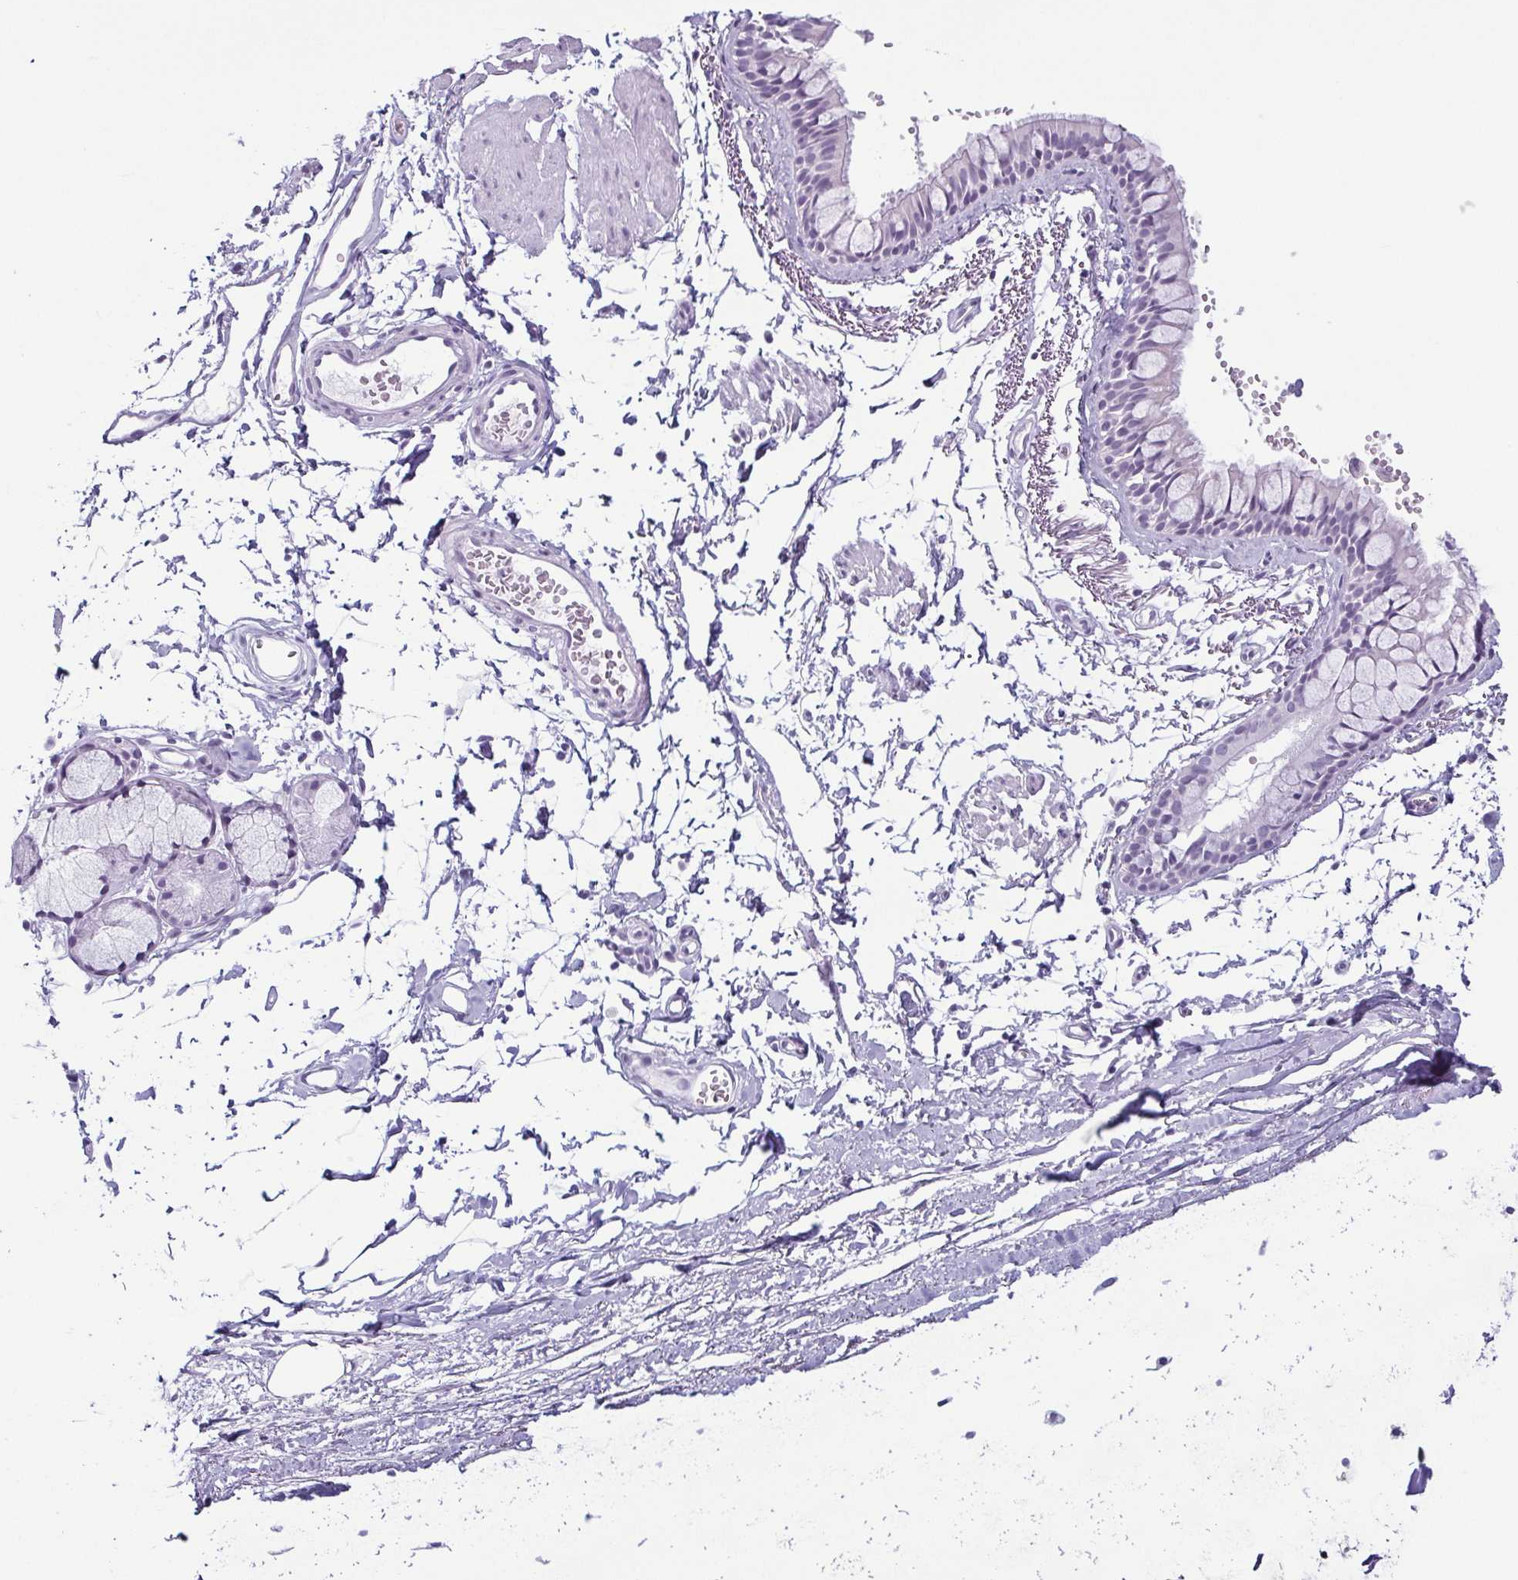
{"staining": {"intensity": "negative", "quantity": "none", "location": "none"}, "tissue": "bronchus", "cell_type": "Respiratory epithelial cells", "image_type": "normal", "snomed": [{"axis": "morphology", "description": "Normal tissue, NOS"}, {"axis": "topography", "description": "Cartilage tissue"}, {"axis": "topography", "description": "Bronchus"}, {"axis": "topography", "description": "Peripheral nerve tissue"}], "caption": "Micrograph shows no significant protein positivity in respiratory epithelial cells of benign bronchus. (DAB (3,3'-diaminobenzidine) IHC visualized using brightfield microscopy, high magnification).", "gene": "KRT78", "patient": {"sex": "female", "age": 59}}